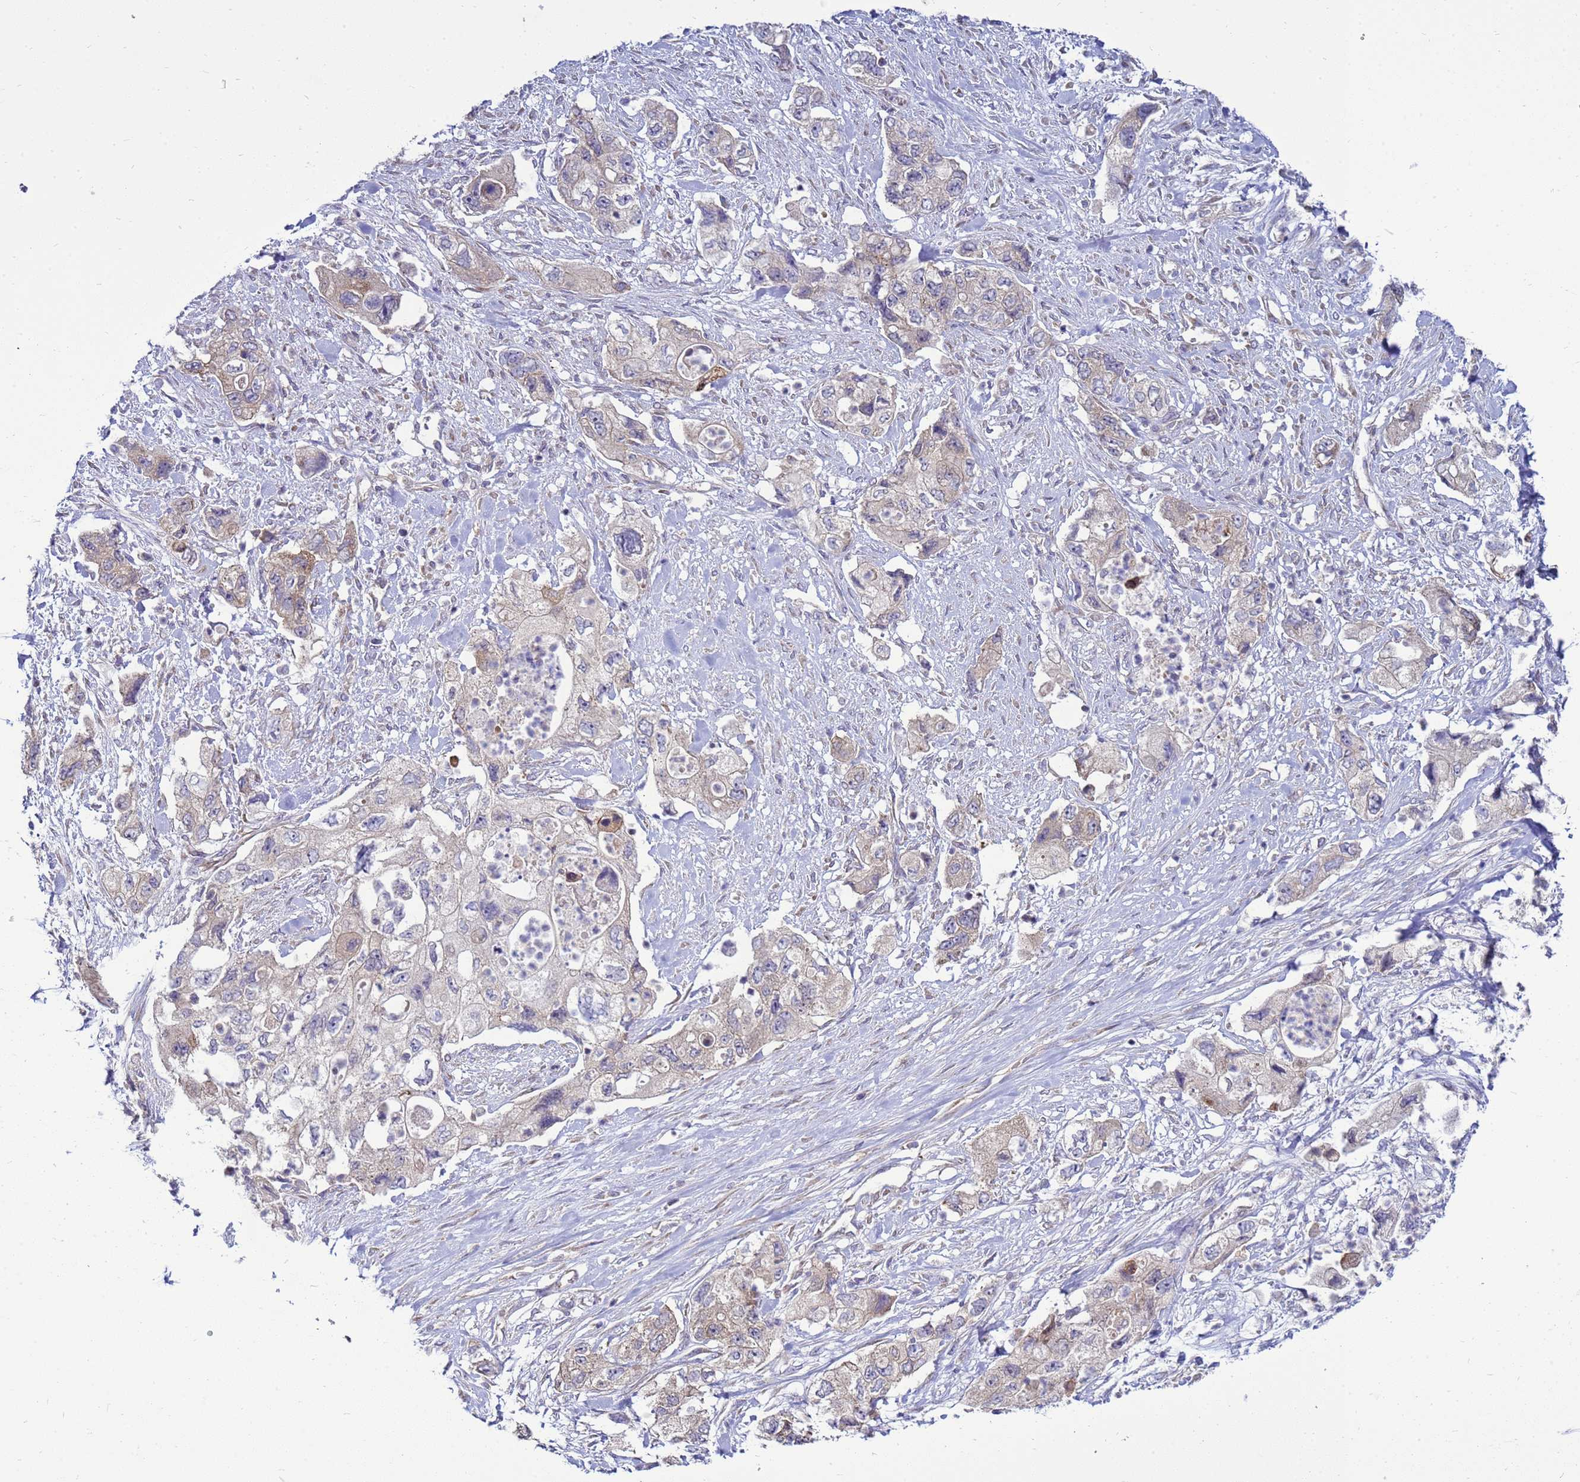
{"staining": {"intensity": "weak", "quantity": "<25%", "location": "cytoplasmic/membranous"}, "tissue": "pancreatic cancer", "cell_type": "Tumor cells", "image_type": "cancer", "snomed": [{"axis": "morphology", "description": "Adenocarcinoma, NOS"}, {"axis": "topography", "description": "Pancreas"}], "caption": "Tumor cells show no significant protein expression in pancreatic adenocarcinoma.", "gene": "MON1B", "patient": {"sex": "female", "age": 73}}